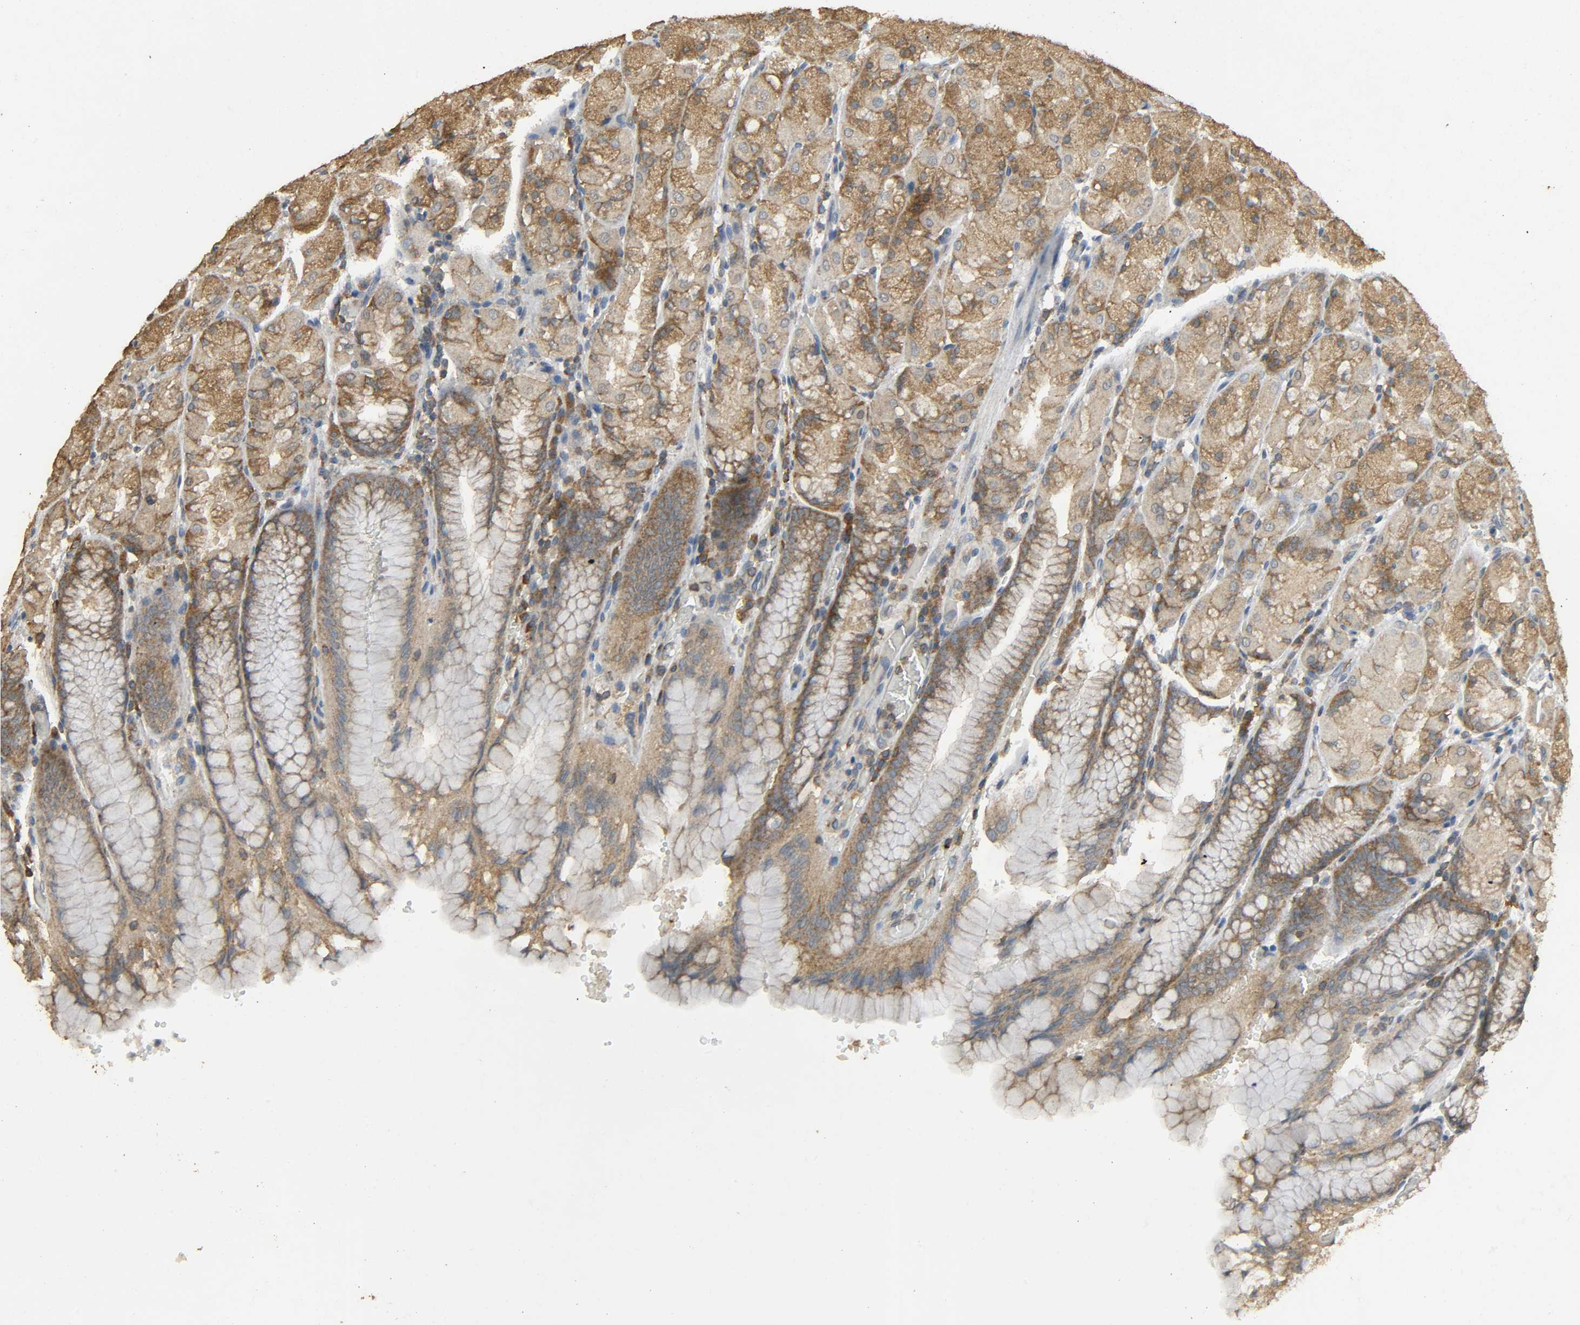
{"staining": {"intensity": "moderate", "quantity": ">75%", "location": "cytoplasmic/membranous"}, "tissue": "stomach", "cell_type": "Glandular cells", "image_type": "normal", "snomed": [{"axis": "morphology", "description": "Normal tissue, NOS"}, {"axis": "topography", "description": "Stomach, upper"}, {"axis": "topography", "description": "Stomach"}], "caption": "The micrograph reveals a brown stain indicating the presence of a protein in the cytoplasmic/membranous of glandular cells in stomach. (Brightfield microscopy of DAB IHC at high magnification).", "gene": "DDX6", "patient": {"sex": "male", "age": 76}}